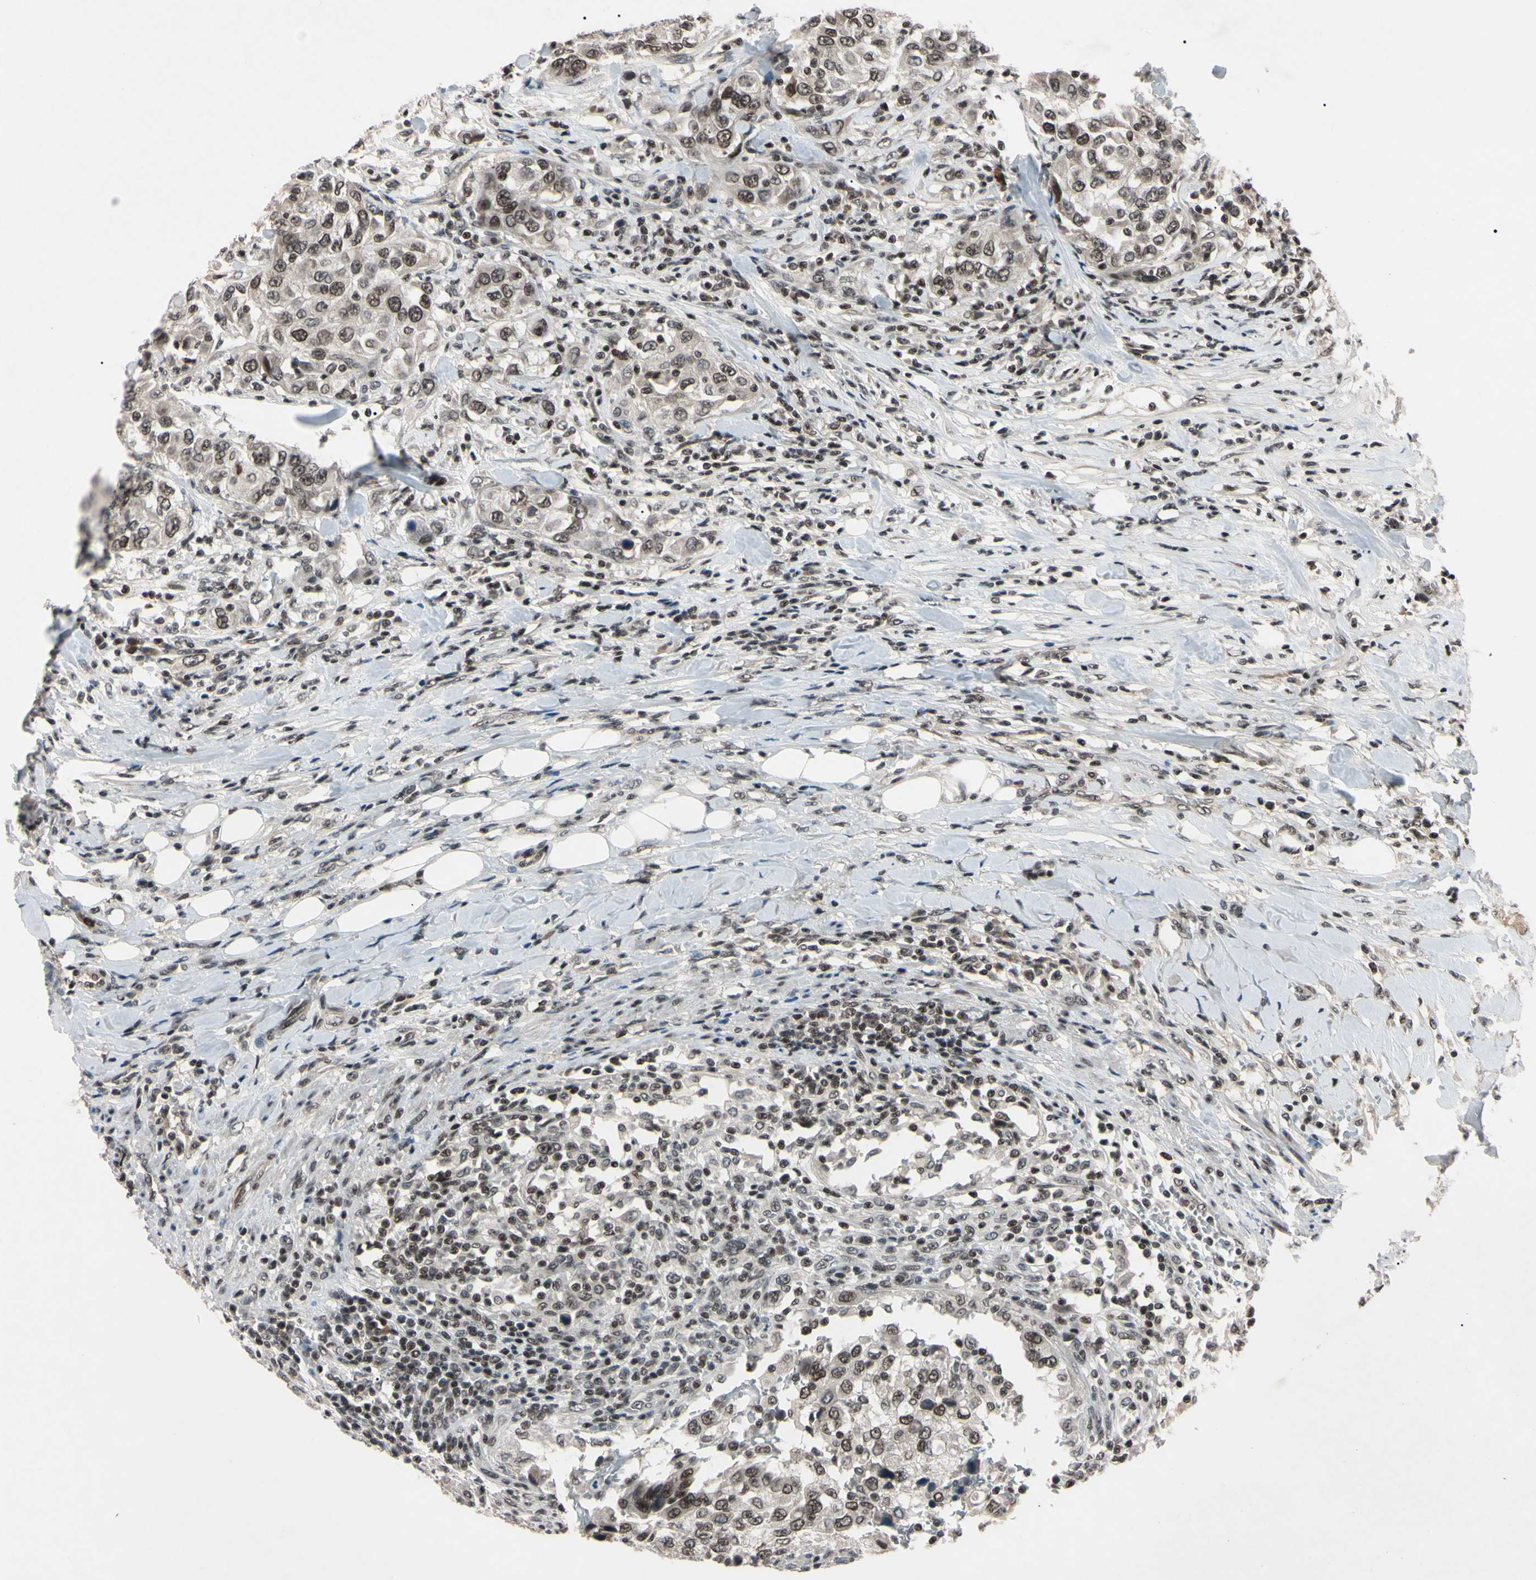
{"staining": {"intensity": "weak", "quantity": ">75%", "location": "nuclear"}, "tissue": "urothelial cancer", "cell_type": "Tumor cells", "image_type": "cancer", "snomed": [{"axis": "morphology", "description": "Urothelial carcinoma, High grade"}, {"axis": "topography", "description": "Urinary bladder"}], "caption": "This is an image of IHC staining of urothelial cancer, which shows weak positivity in the nuclear of tumor cells.", "gene": "YY1", "patient": {"sex": "female", "age": 80}}